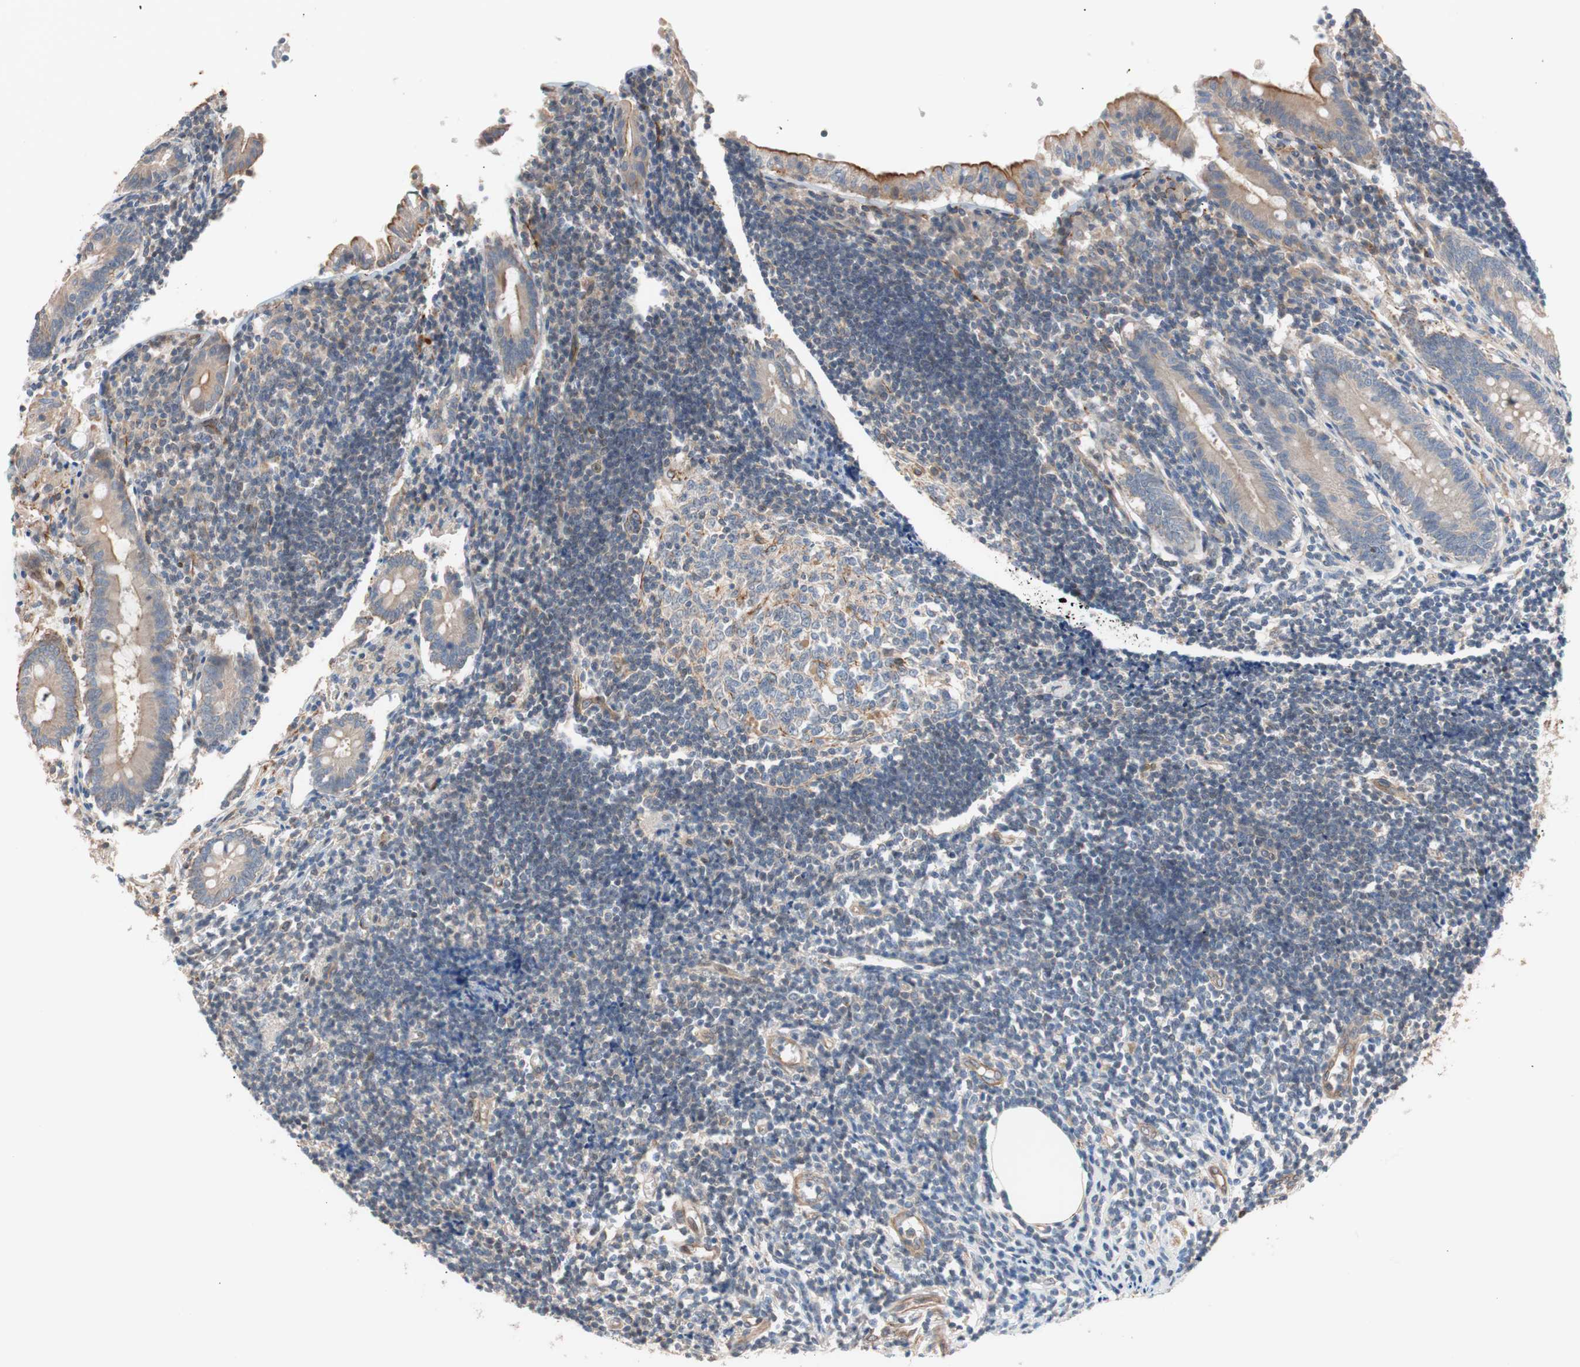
{"staining": {"intensity": "moderate", "quantity": ">75%", "location": "cytoplasmic/membranous"}, "tissue": "appendix", "cell_type": "Glandular cells", "image_type": "normal", "snomed": [{"axis": "morphology", "description": "Normal tissue, NOS"}, {"axis": "topography", "description": "Appendix"}], "caption": "This is a micrograph of IHC staining of benign appendix, which shows moderate expression in the cytoplasmic/membranous of glandular cells.", "gene": "SMG1", "patient": {"sex": "female", "age": 50}}